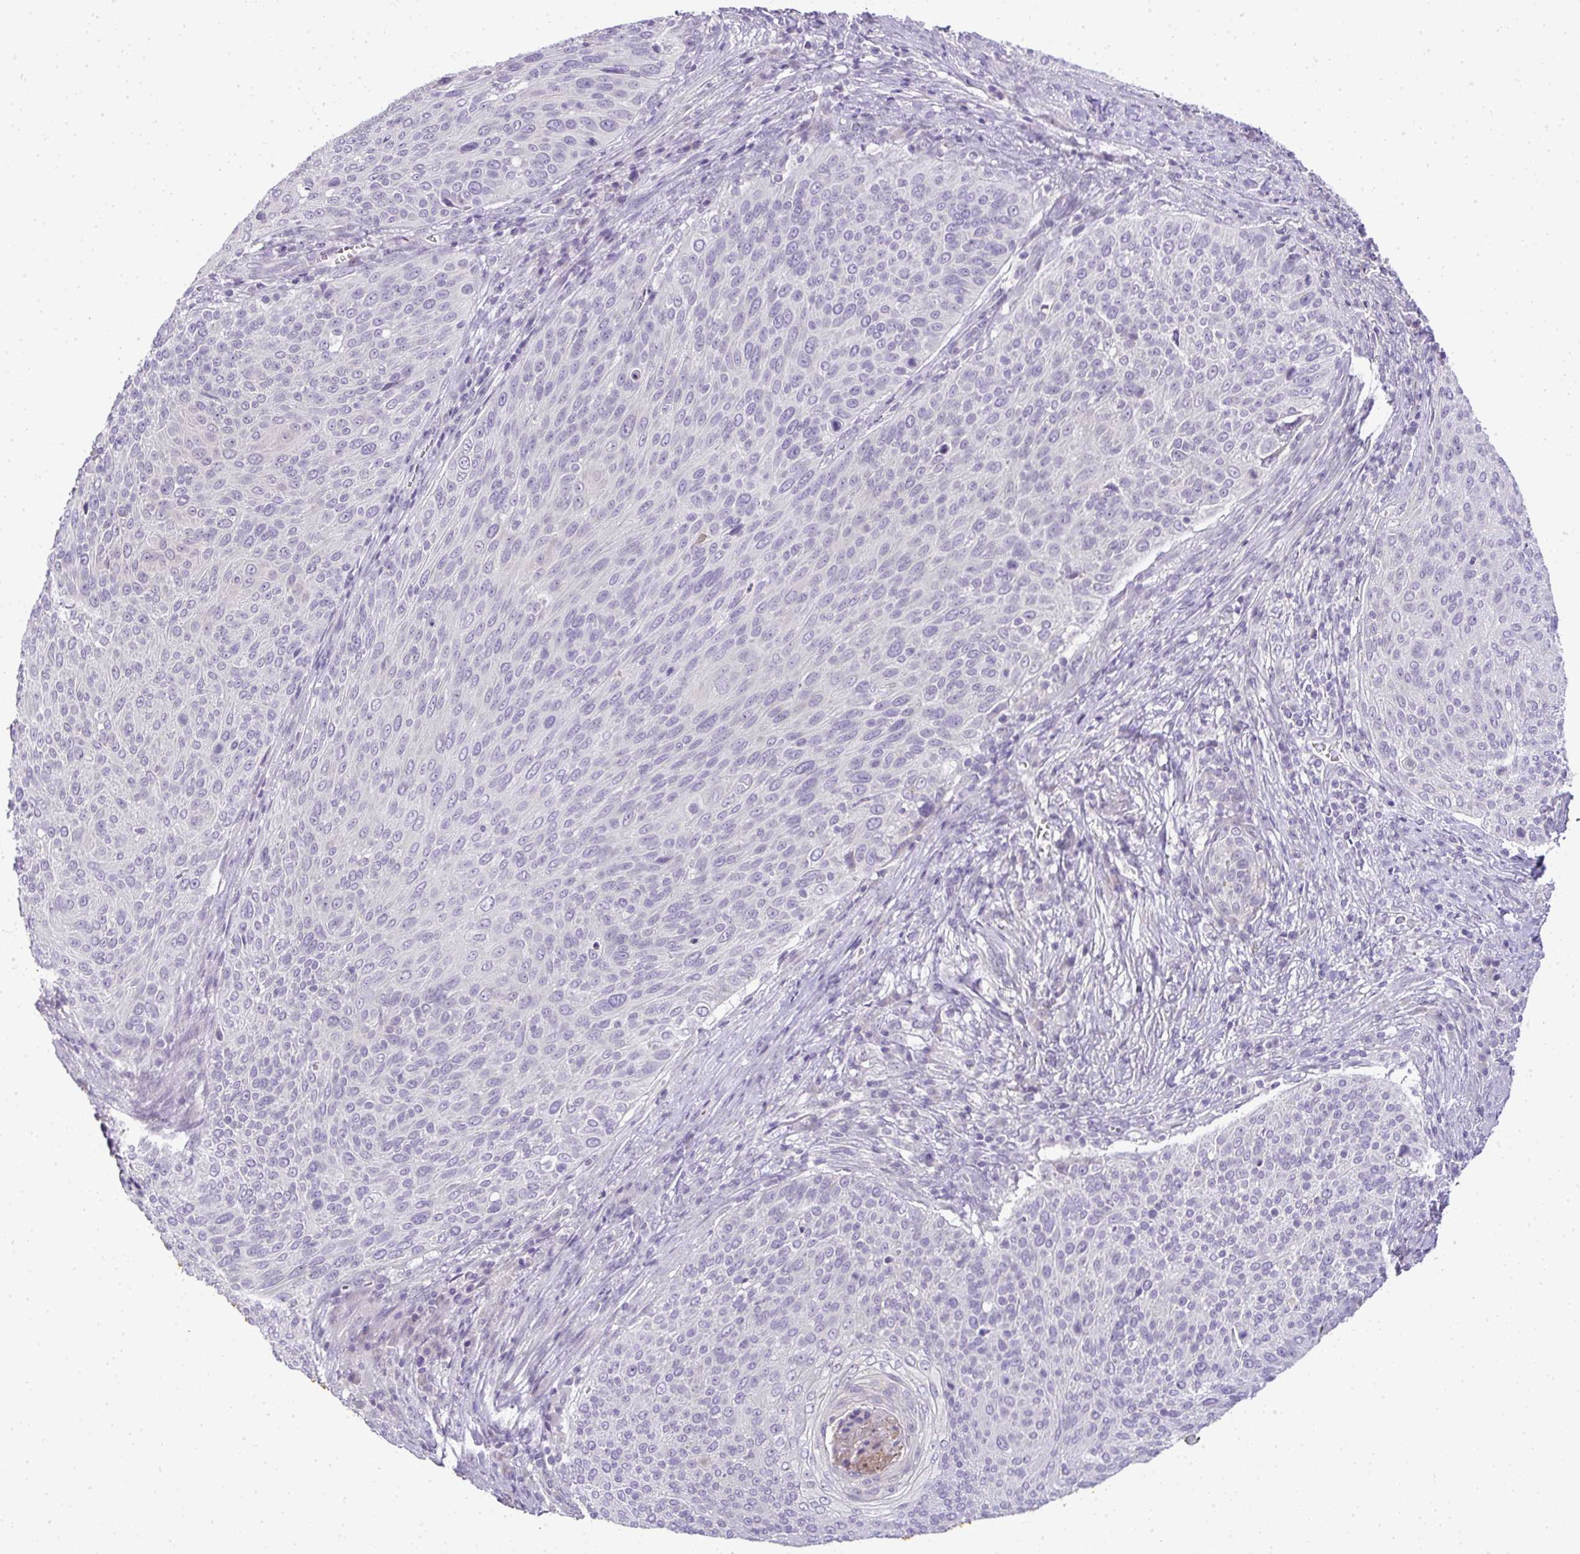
{"staining": {"intensity": "negative", "quantity": "none", "location": "none"}, "tissue": "cervical cancer", "cell_type": "Tumor cells", "image_type": "cancer", "snomed": [{"axis": "morphology", "description": "Squamous cell carcinoma, NOS"}, {"axis": "topography", "description": "Cervix"}], "caption": "This is an immunohistochemistry histopathology image of human squamous cell carcinoma (cervical). There is no staining in tumor cells.", "gene": "CMPK1", "patient": {"sex": "female", "age": 31}}